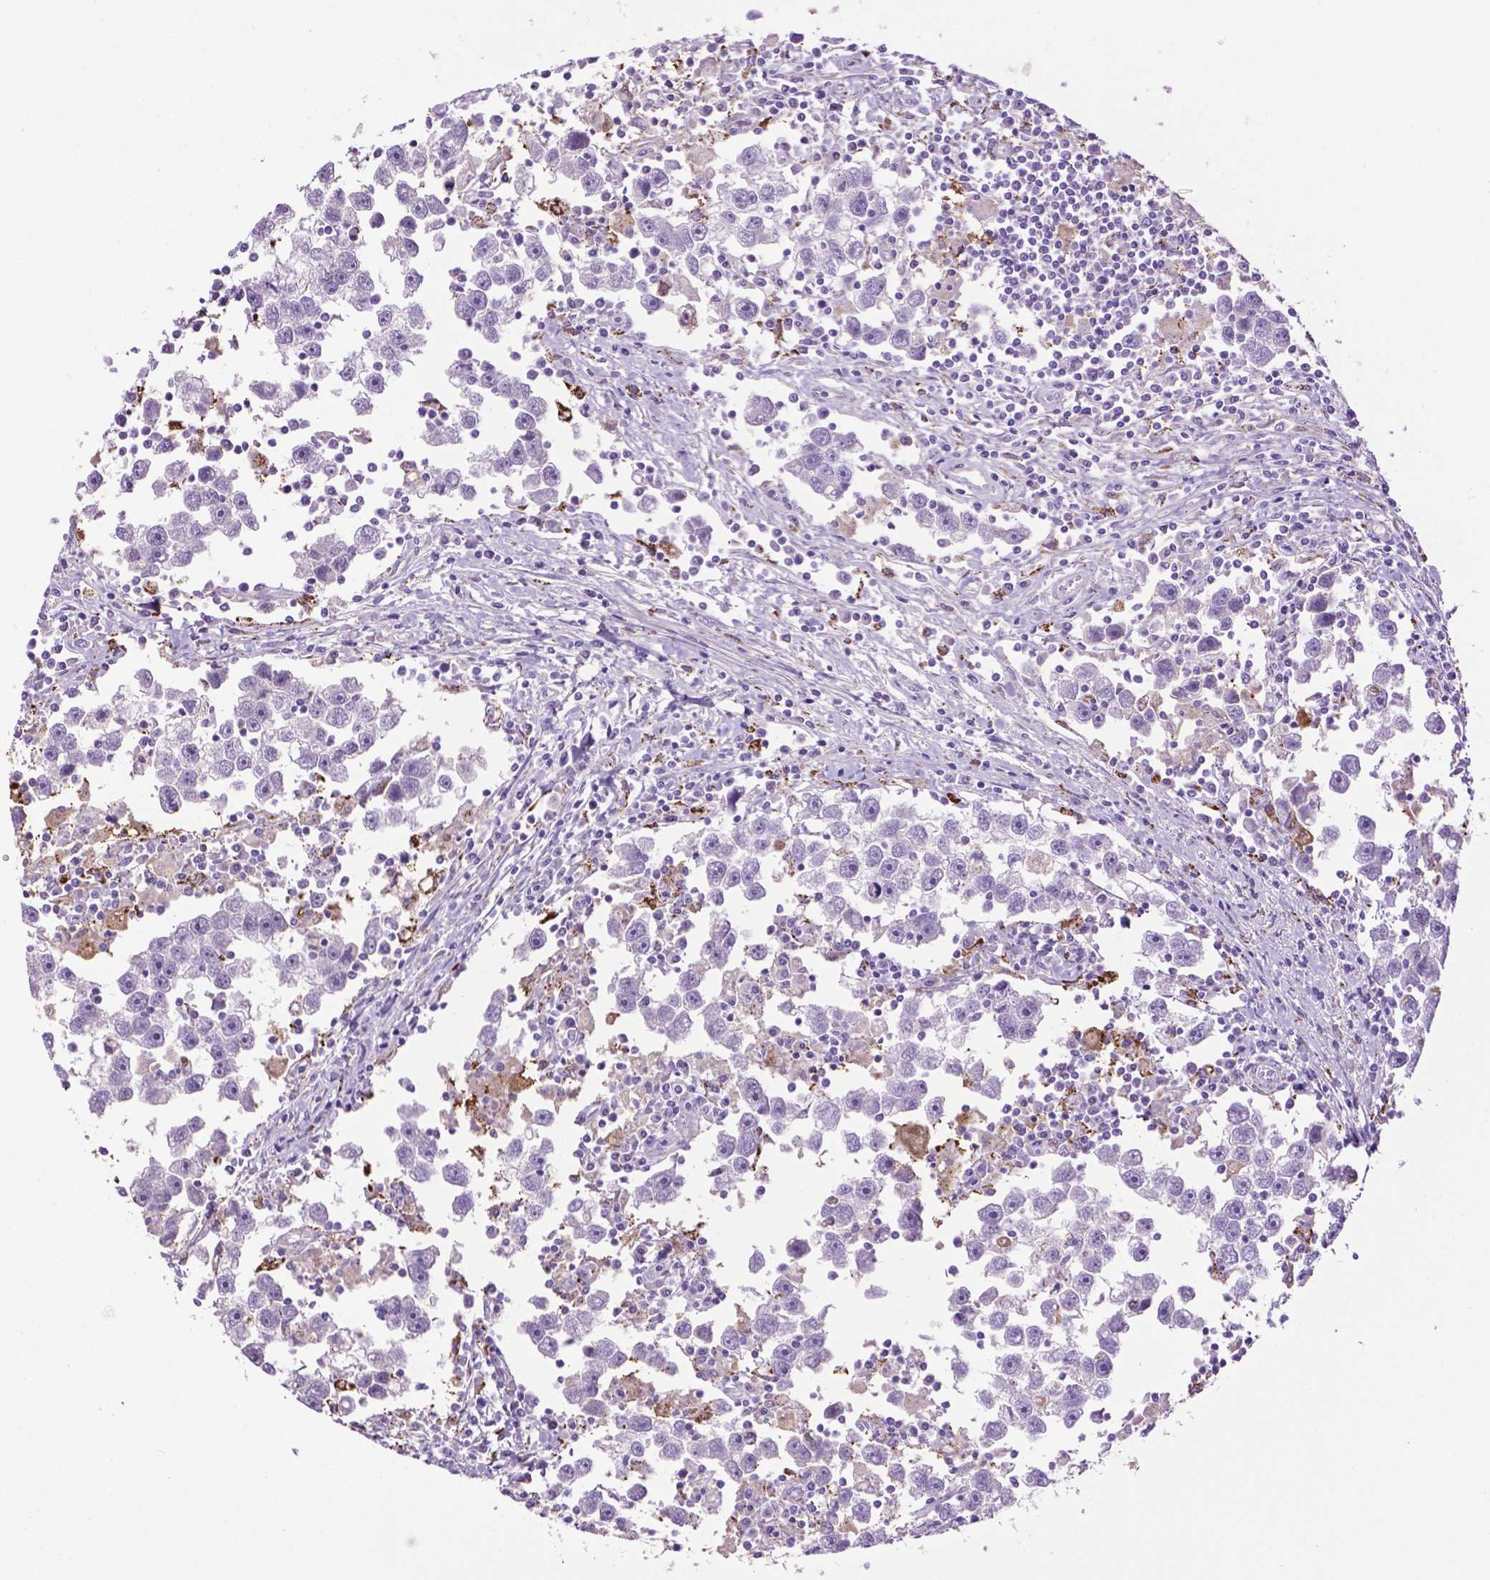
{"staining": {"intensity": "negative", "quantity": "none", "location": "none"}, "tissue": "testis cancer", "cell_type": "Tumor cells", "image_type": "cancer", "snomed": [{"axis": "morphology", "description": "Seminoma, NOS"}, {"axis": "topography", "description": "Testis"}], "caption": "Immunohistochemical staining of human seminoma (testis) reveals no significant staining in tumor cells. The staining is performed using DAB brown chromogen with nuclei counter-stained in using hematoxylin.", "gene": "TMEM132E", "patient": {"sex": "male", "age": 30}}